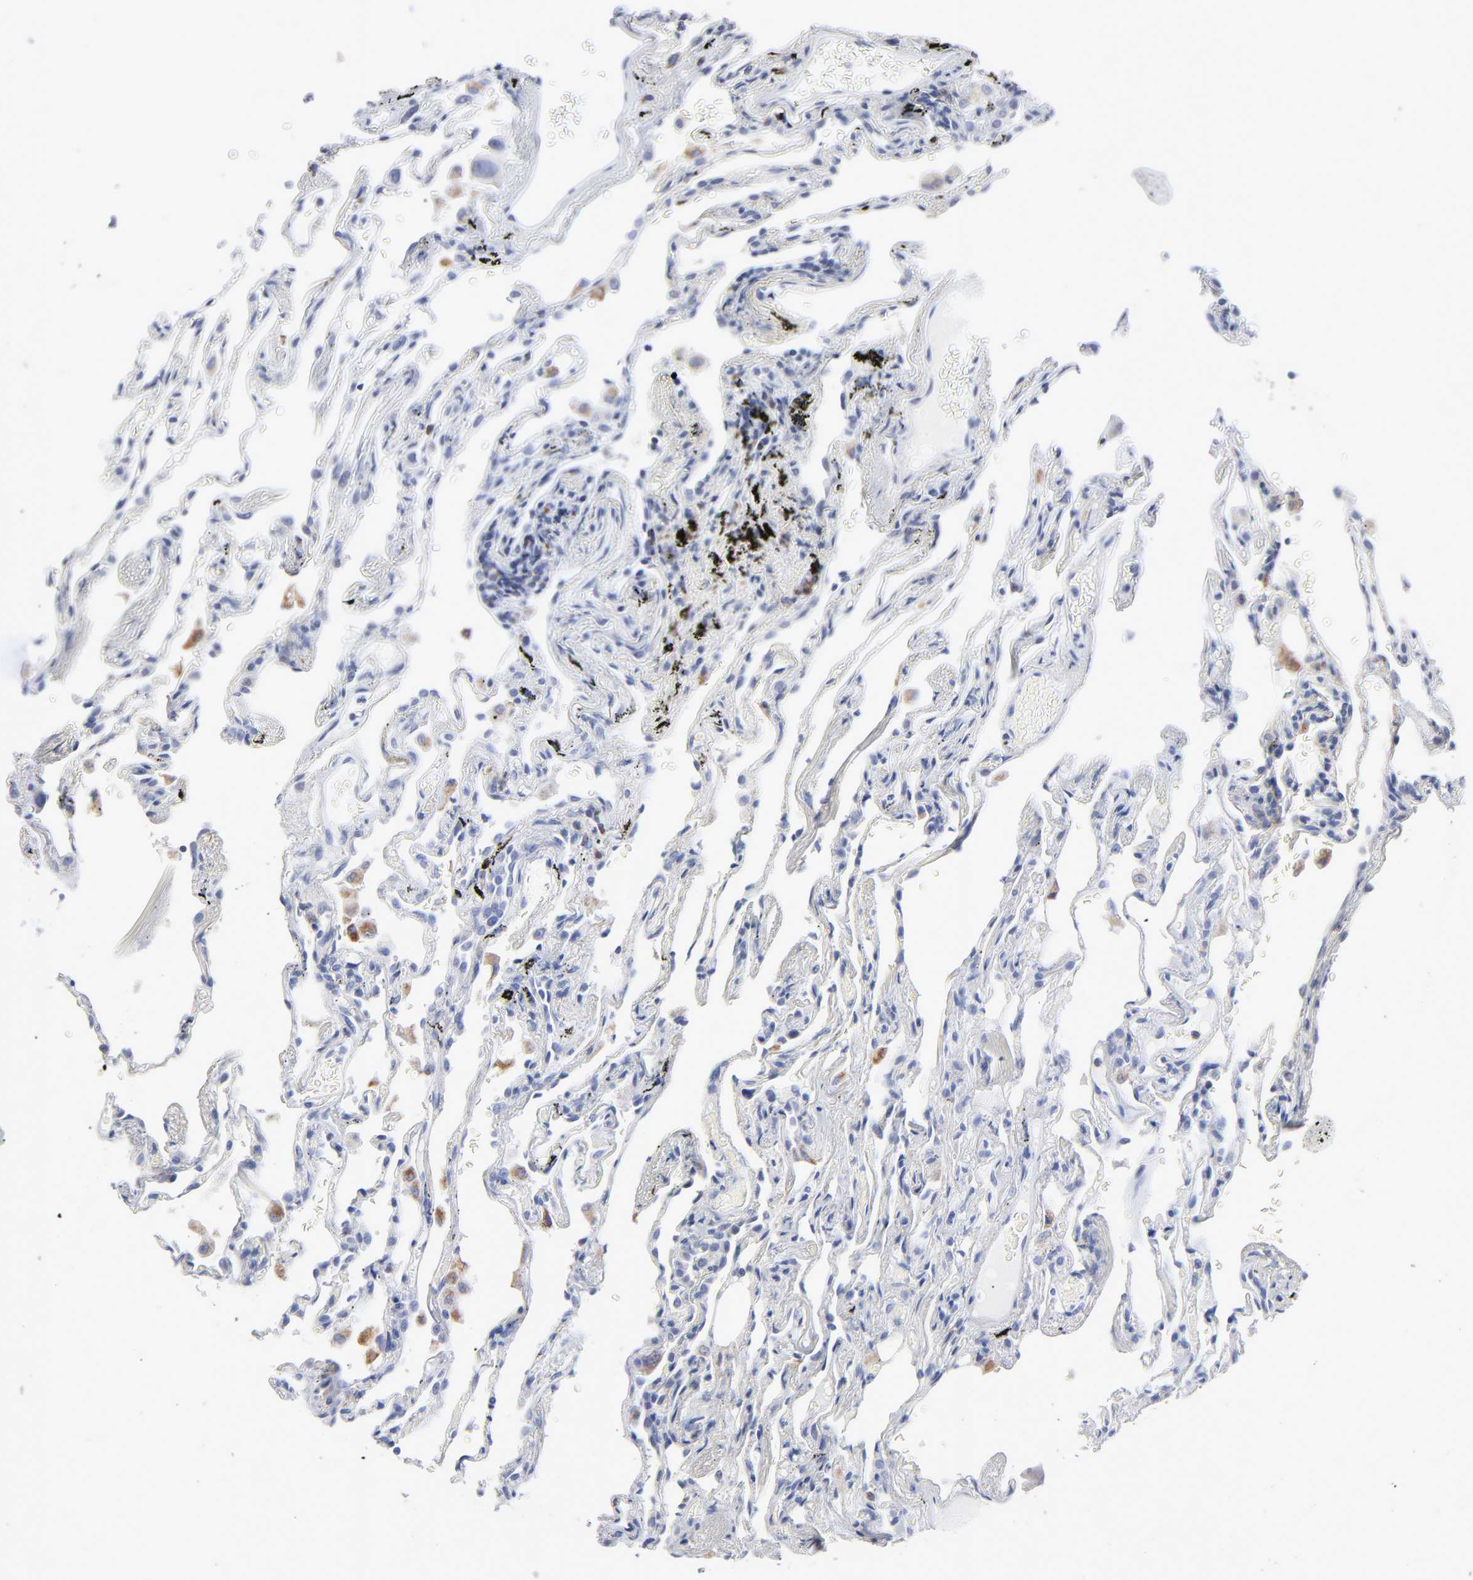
{"staining": {"intensity": "negative", "quantity": "none", "location": "none"}, "tissue": "lung", "cell_type": "Alveolar cells", "image_type": "normal", "snomed": [{"axis": "morphology", "description": "Normal tissue, NOS"}, {"axis": "morphology", "description": "Inflammation, NOS"}, {"axis": "topography", "description": "Lung"}], "caption": "The immunohistochemistry (IHC) histopathology image has no significant expression in alveolar cells of lung.", "gene": "CHCHD10", "patient": {"sex": "male", "age": 69}}